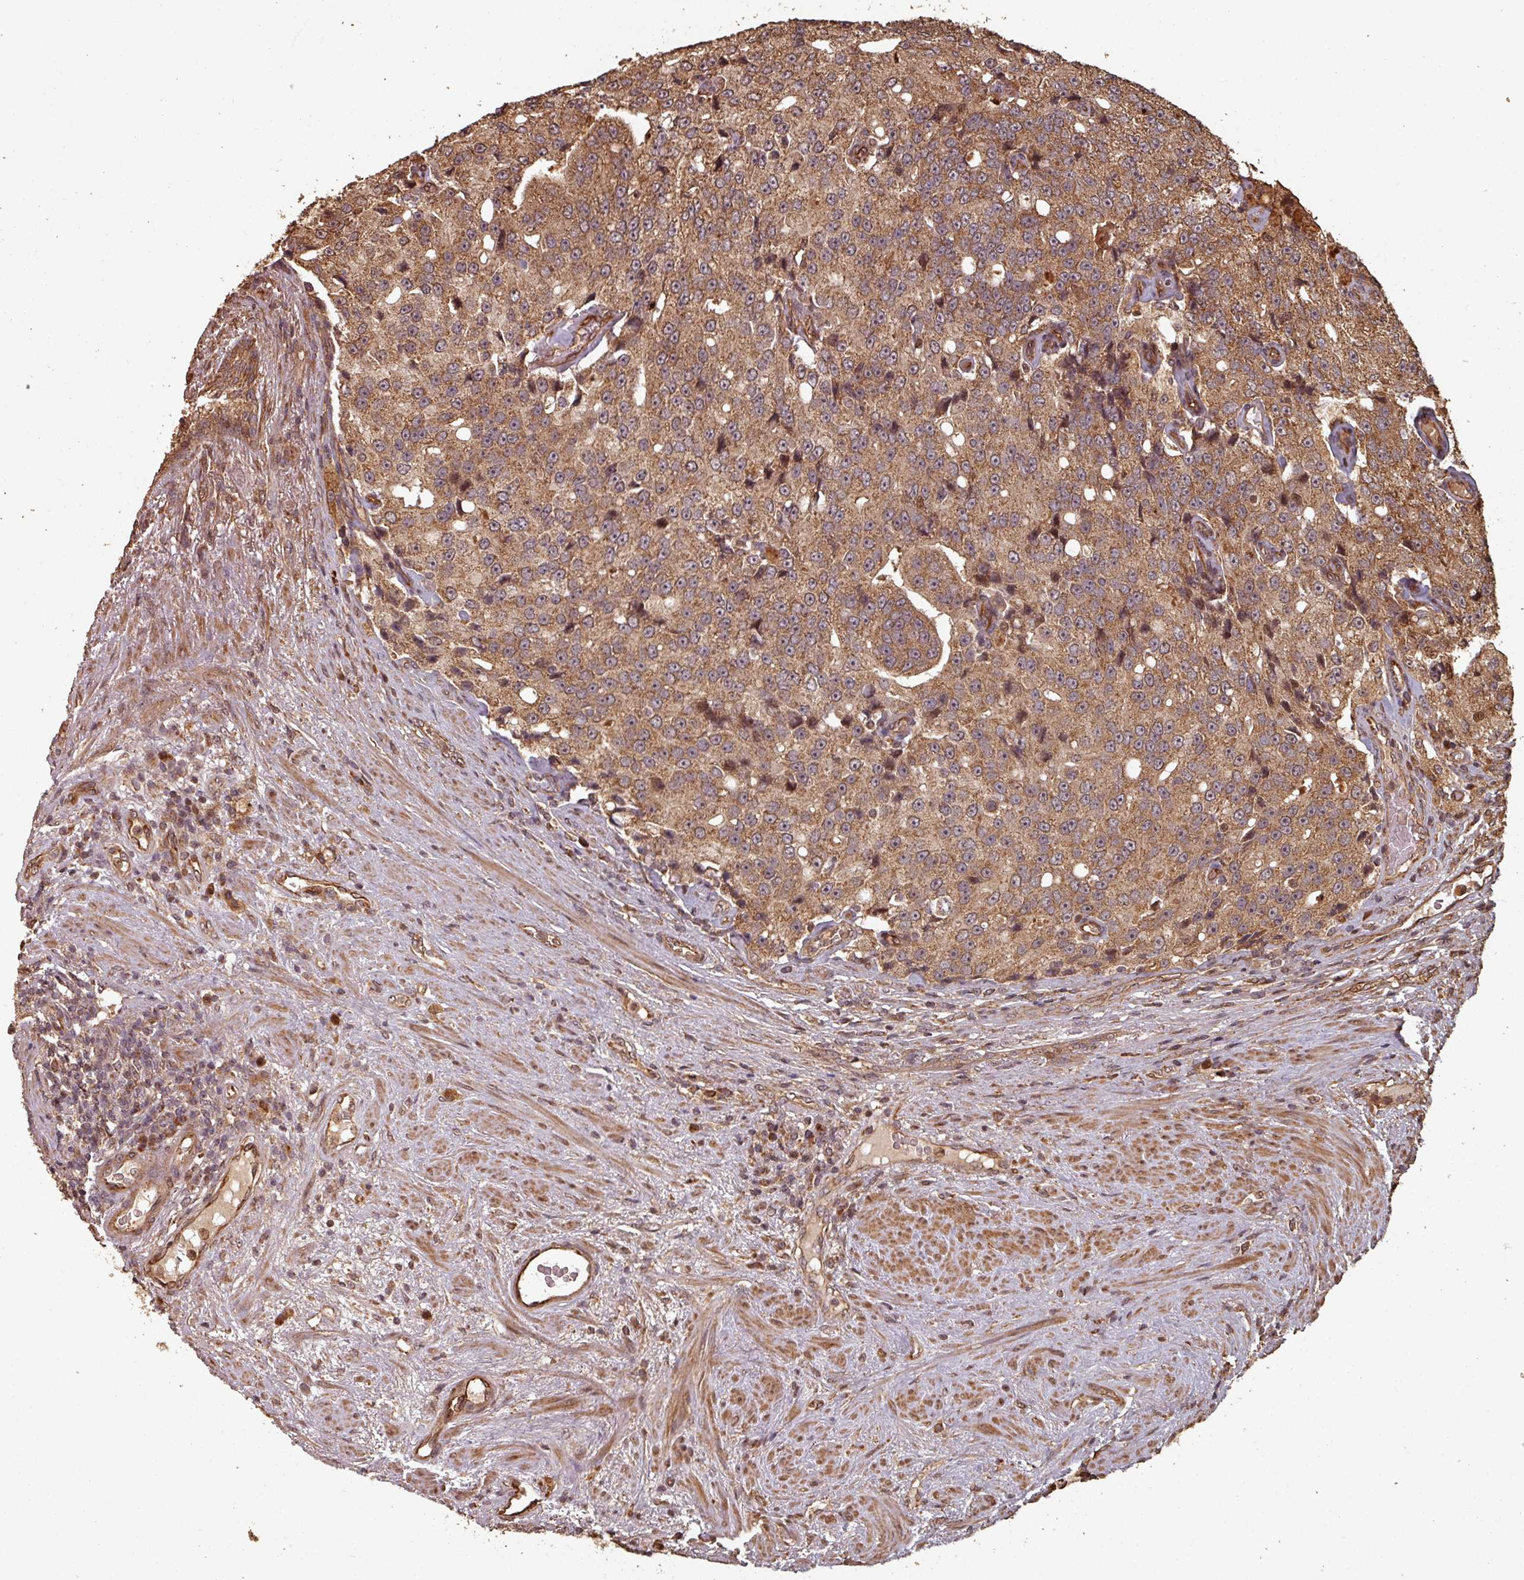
{"staining": {"intensity": "moderate", "quantity": ">75%", "location": "cytoplasmic/membranous"}, "tissue": "prostate cancer", "cell_type": "Tumor cells", "image_type": "cancer", "snomed": [{"axis": "morphology", "description": "Adenocarcinoma, High grade"}, {"axis": "topography", "description": "Prostate"}], "caption": "Prostate cancer (adenocarcinoma (high-grade)) tissue exhibits moderate cytoplasmic/membranous staining in about >75% of tumor cells, visualized by immunohistochemistry. (DAB IHC, brown staining for protein, blue staining for nuclei).", "gene": "EID1", "patient": {"sex": "male", "age": 70}}